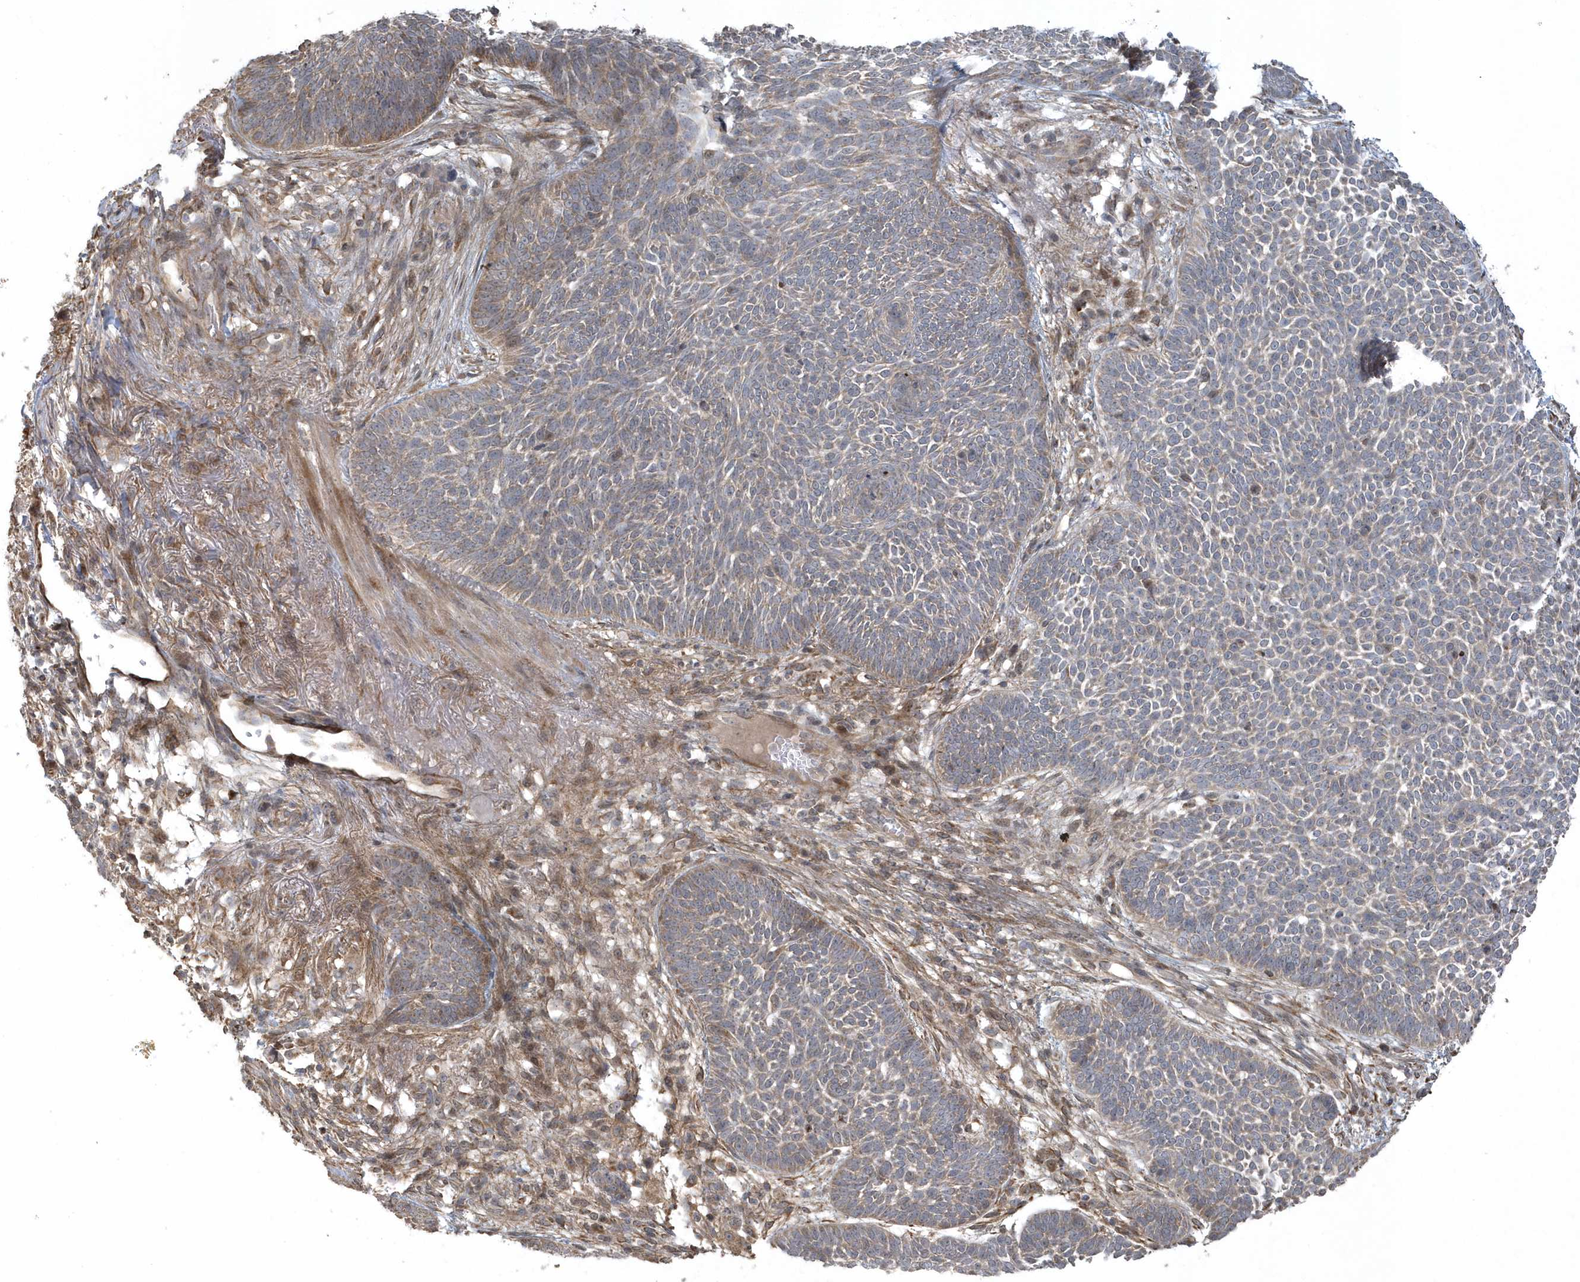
{"staining": {"intensity": "moderate", "quantity": "<25%", "location": "cytoplasmic/membranous"}, "tissue": "skin cancer", "cell_type": "Tumor cells", "image_type": "cancer", "snomed": [{"axis": "morphology", "description": "Normal tissue, NOS"}, {"axis": "morphology", "description": "Basal cell carcinoma"}, {"axis": "topography", "description": "Skin"}], "caption": "Moderate cytoplasmic/membranous staining is appreciated in about <25% of tumor cells in skin basal cell carcinoma. (brown staining indicates protein expression, while blue staining denotes nuclei).", "gene": "THG1L", "patient": {"sex": "male", "age": 64}}